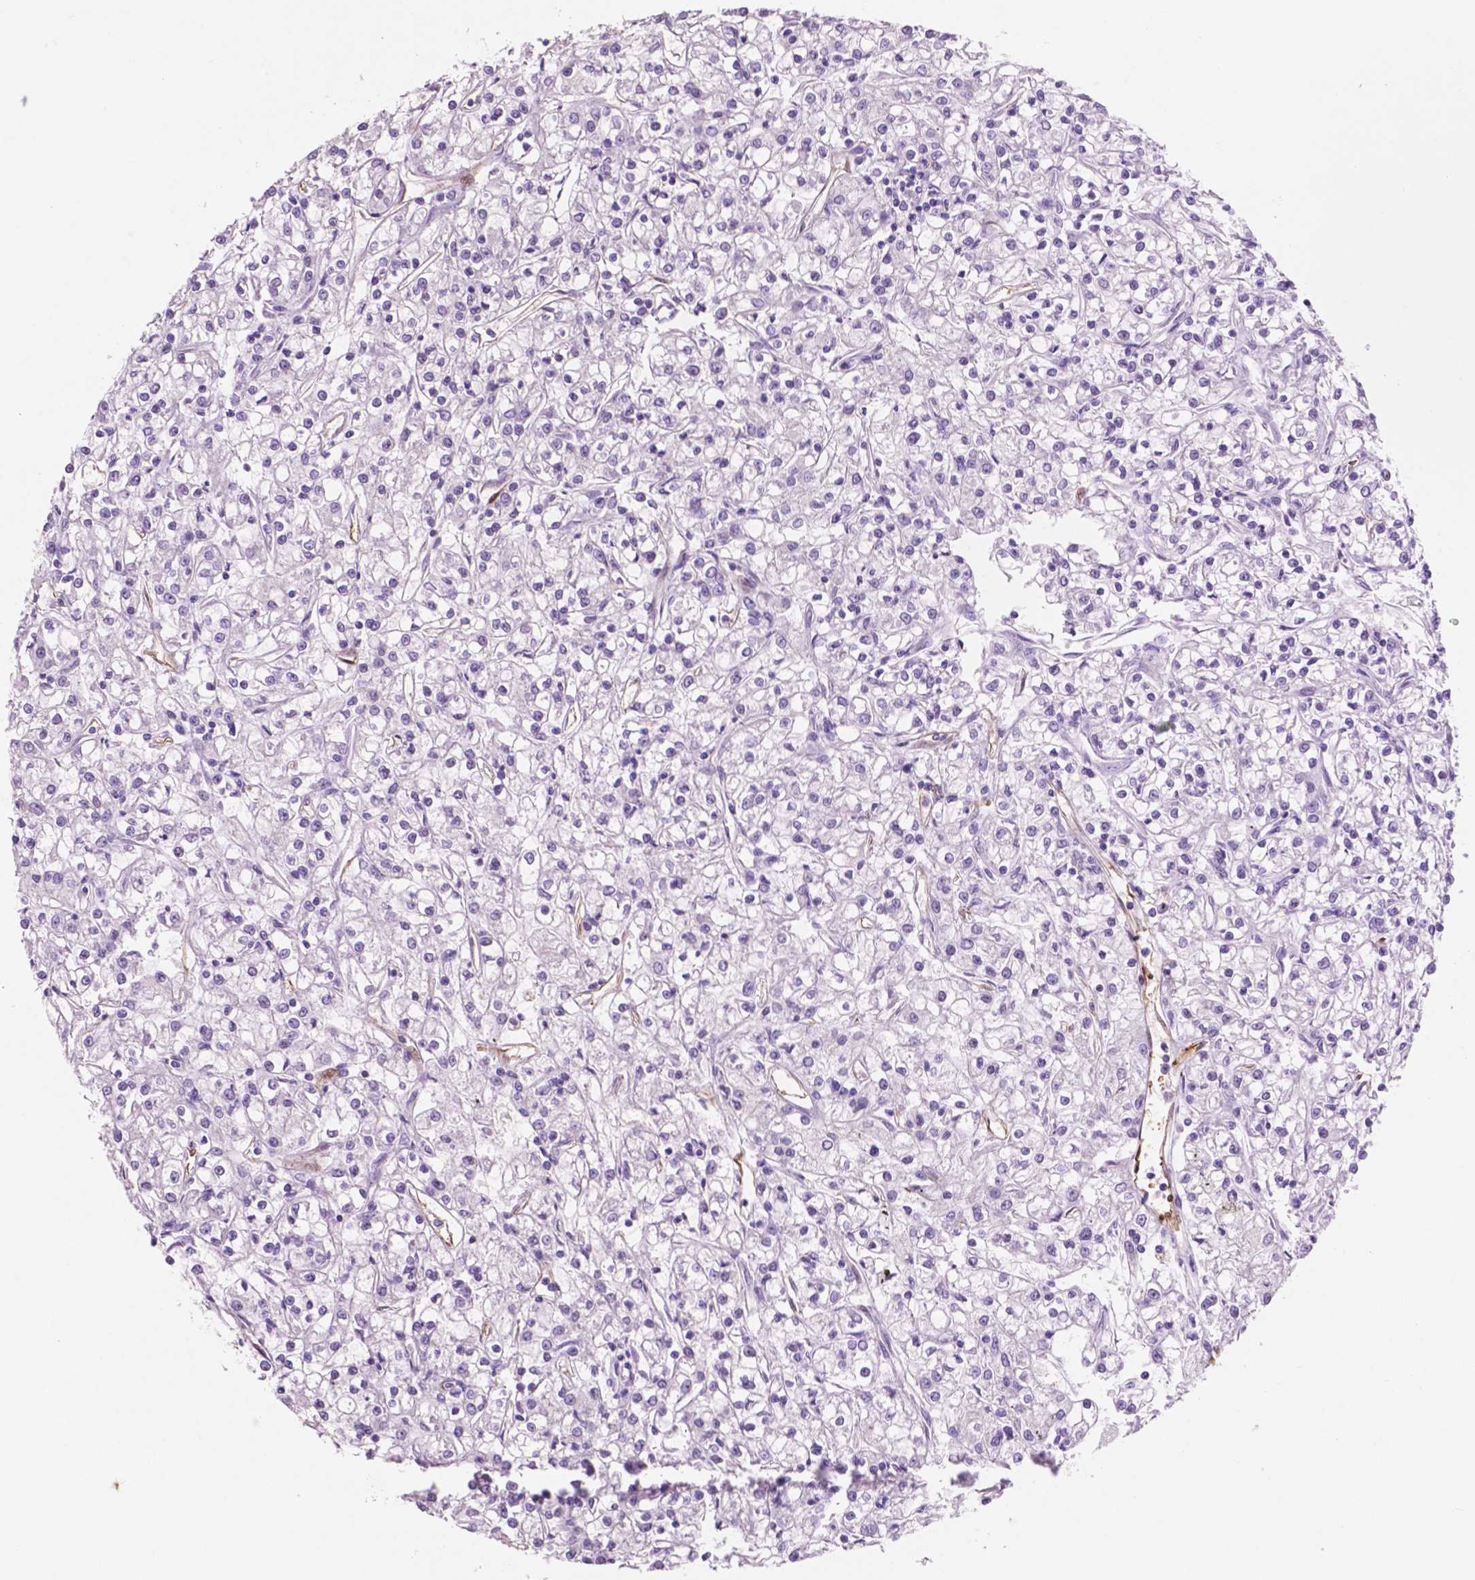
{"staining": {"intensity": "negative", "quantity": "none", "location": "none"}, "tissue": "renal cancer", "cell_type": "Tumor cells", "image_type": "cancer", "snomed": [{"axis": "morphology", "description": "Adenocarcinoma, NOS"}, {"axis": "topography", "description": "Kidney"}], "caption": "Human renal cancer (adenocarcinoma) stained for a protein using IHC shows no positivity in tumor cells.", "gene": "IDO1", "patient": {"sex": "female", "age": 59}}